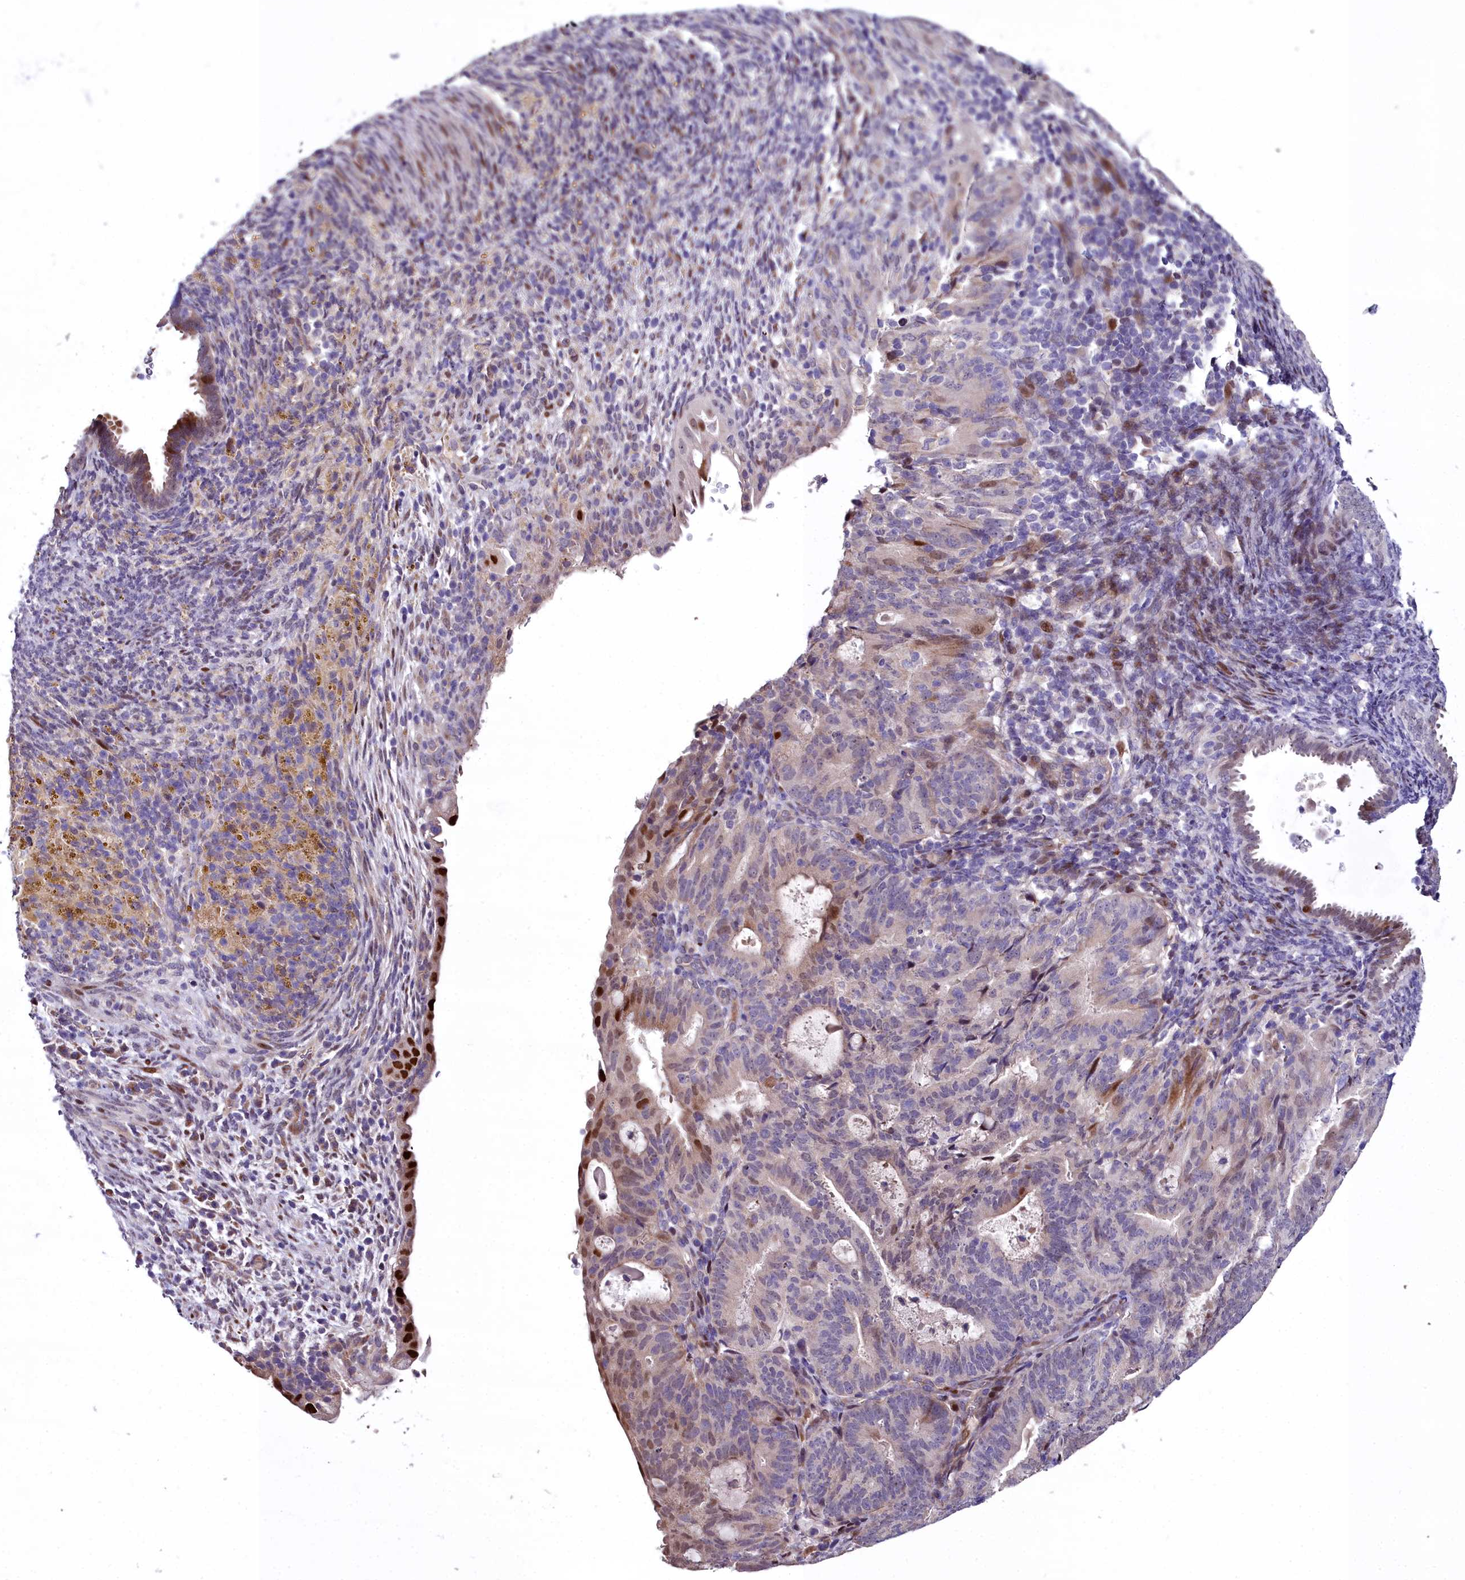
{"staining": {"intensity": "moderate", "quantity": "<25%", "location": "nuclear"}, "tissue": "endometrial cancer", "cell_type": "Tumor cells", "image_type": "cancer", "snomed": [{"axis": "morphology", "description": "Adenocarcinoma, NOS"}, {"axis": "topography", "description": "Endometrium"}], "caption": "An immunohistochemistry (IHC) image of tumor tissue is shown. Protein staining in brown labels moderate nuclear positivity in endometrial cancer (adenocarcinoma) within tumor cells. The staining is performed using DAB (3,3'-diaminobenzidine) brown chromogen to label protein expression. The nuclei are counter-stained blue using hematoxylin.", "gene": "AP1M1", "patient": {"sex": "female", "age": 70}}